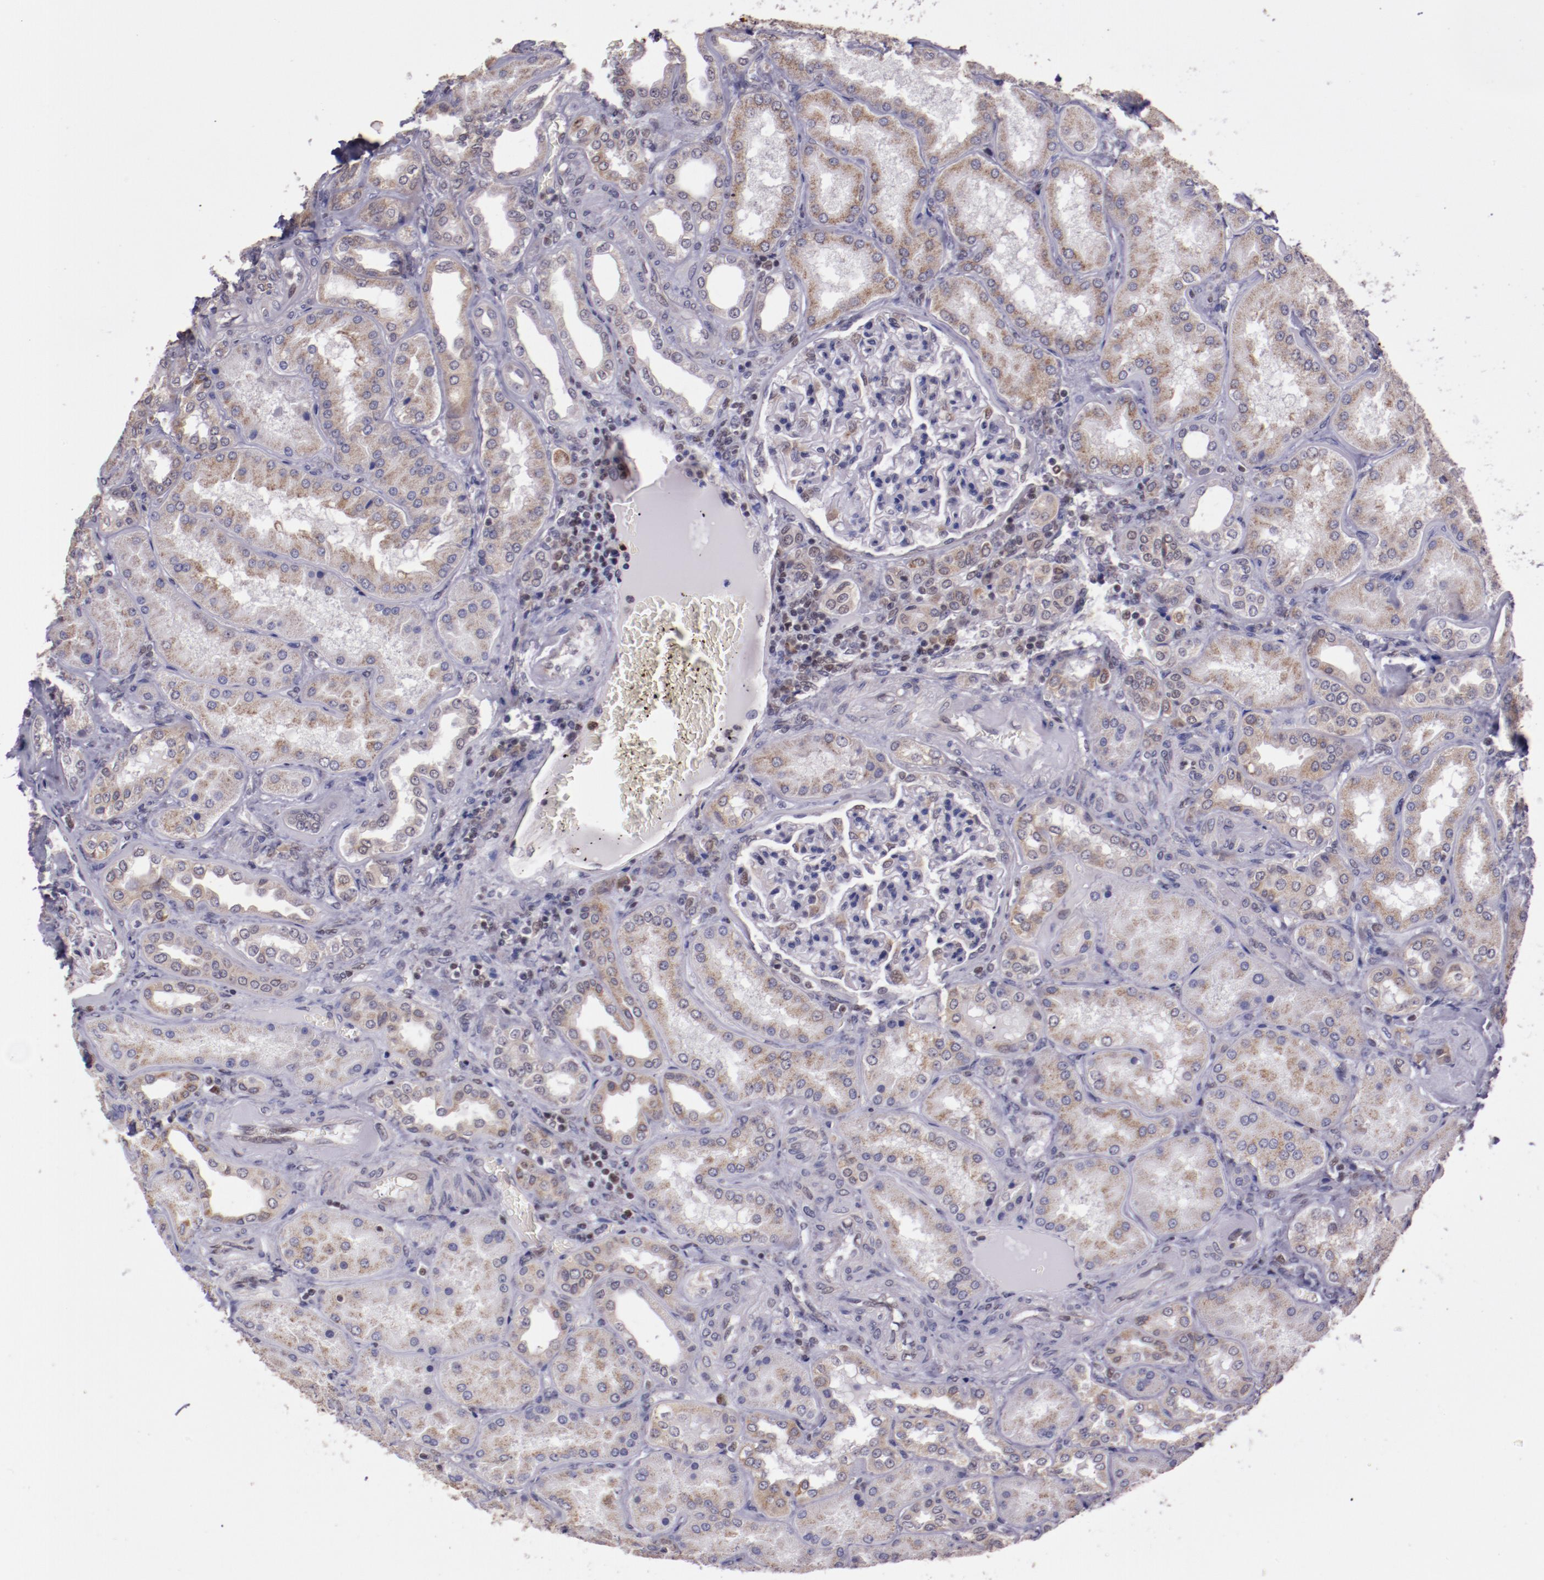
{"staining": {"intensity": "weak", "quantity": "<25%", "location": "nuclear"}, "tissue": "kidney", "cell_type": "Cells in glomeruli", "image_type": "normal", "snomed": [{"axis": "morphology", "description": "Normal tissue, NOS"}, {"axis": "topography", "description": "Kidney"}], "caption": "Cells in glomeruli show no significant protein positivity in normal kidney. (Brightfield microscopy of DAB IHC at high magnification).", "gene": "ELF1", "patient": {"sex": "female", "age": 56}}